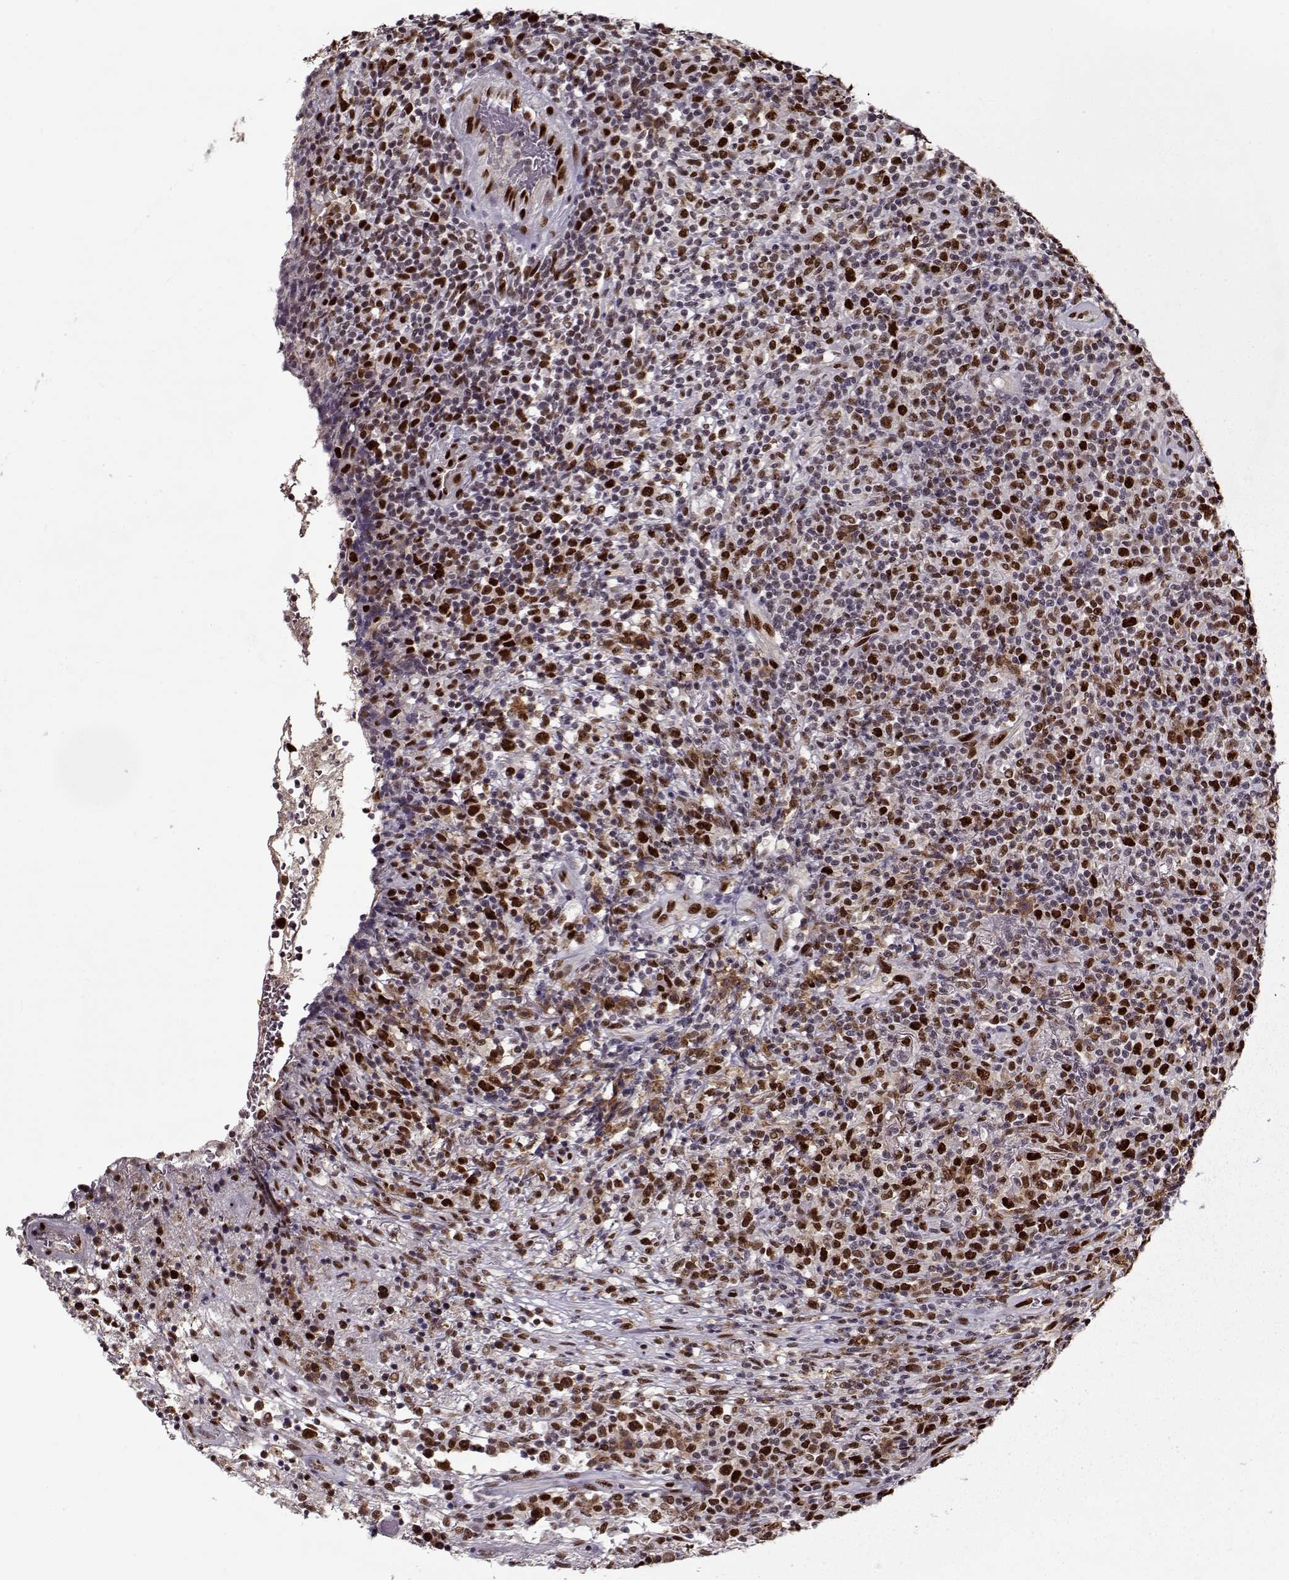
{"staining": {"intensity": "strong", "quantity": ">75%", "location": "nuclear"}, "tissue": "lymphoma", "cell_type": "Tumor cells", "image_type": "cancer", "snomed": [{"axis": "morphology", "description": "Malignant lymphoma, non-Hodgkin's type, High grade"}, {"axis": "topography", "description": "Lung"}], "caption": "Lymphoma stained with immunohistochemistry (IHC) exhibits strong nuclear positivity in approximately >75% of tumor cells.", "gene": "PRMT8", "patient": {"sex": "male", "age": 79}}